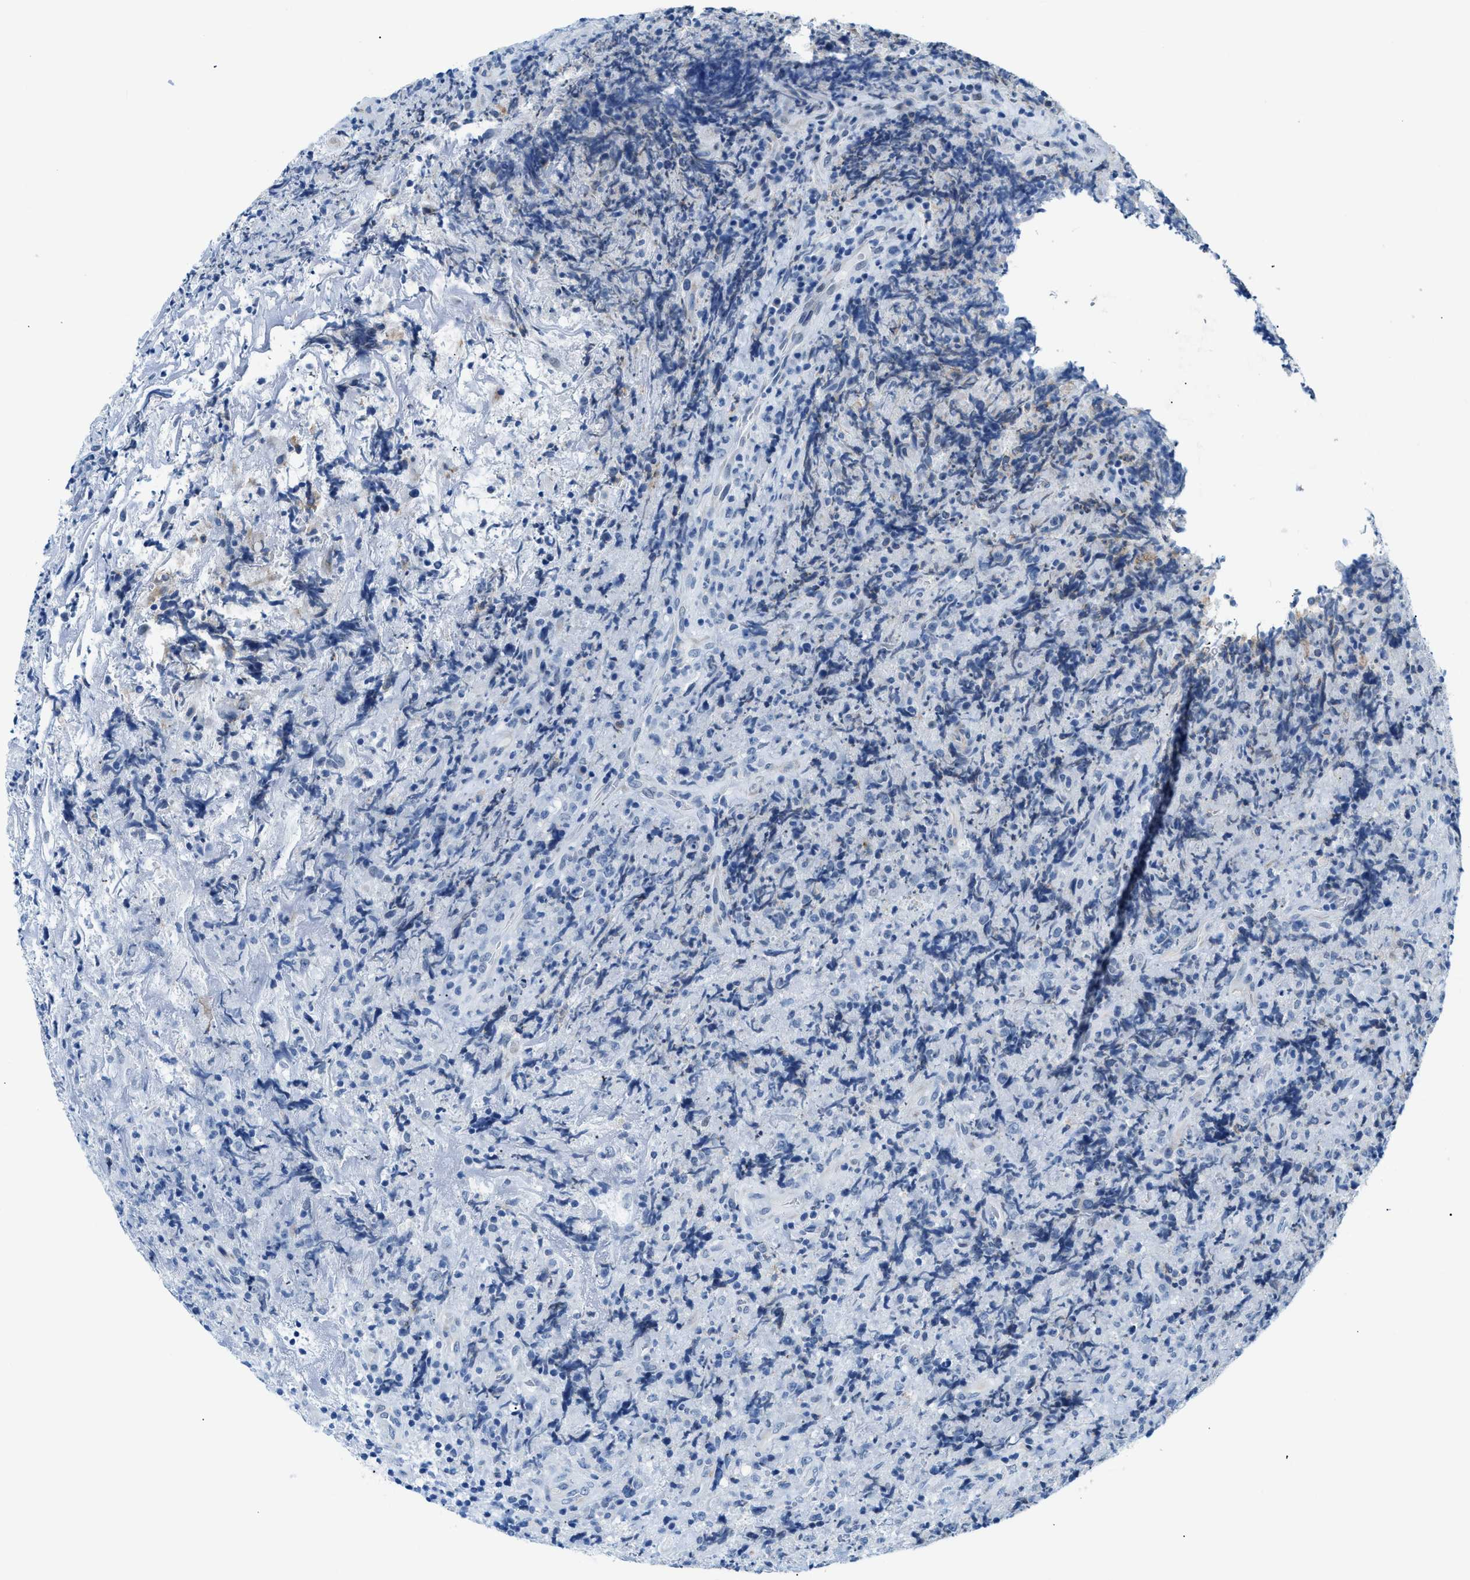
{"staining": {"intensity": "negative", "quantity": "none", "location": "none"}, "tissue": "lymphoma", "cell_type": "Tumor cells", "image_type": "cancer", "snomed": [{"axis": "morphology", "description": "Malignant lymphoma, non-Hodgkin's type, High grade"}, {"axis": "topography", "description": "Tonsil"}], "caption": "IHC histopathology image of neoplastic tissue: human lymphoma stained with DAB (3,3'-diaminobenzidine) reveals no significant protein positivity in tumor cells.", "gene": "FDCSP", "patient": {"sex": "female", "age": 36}}